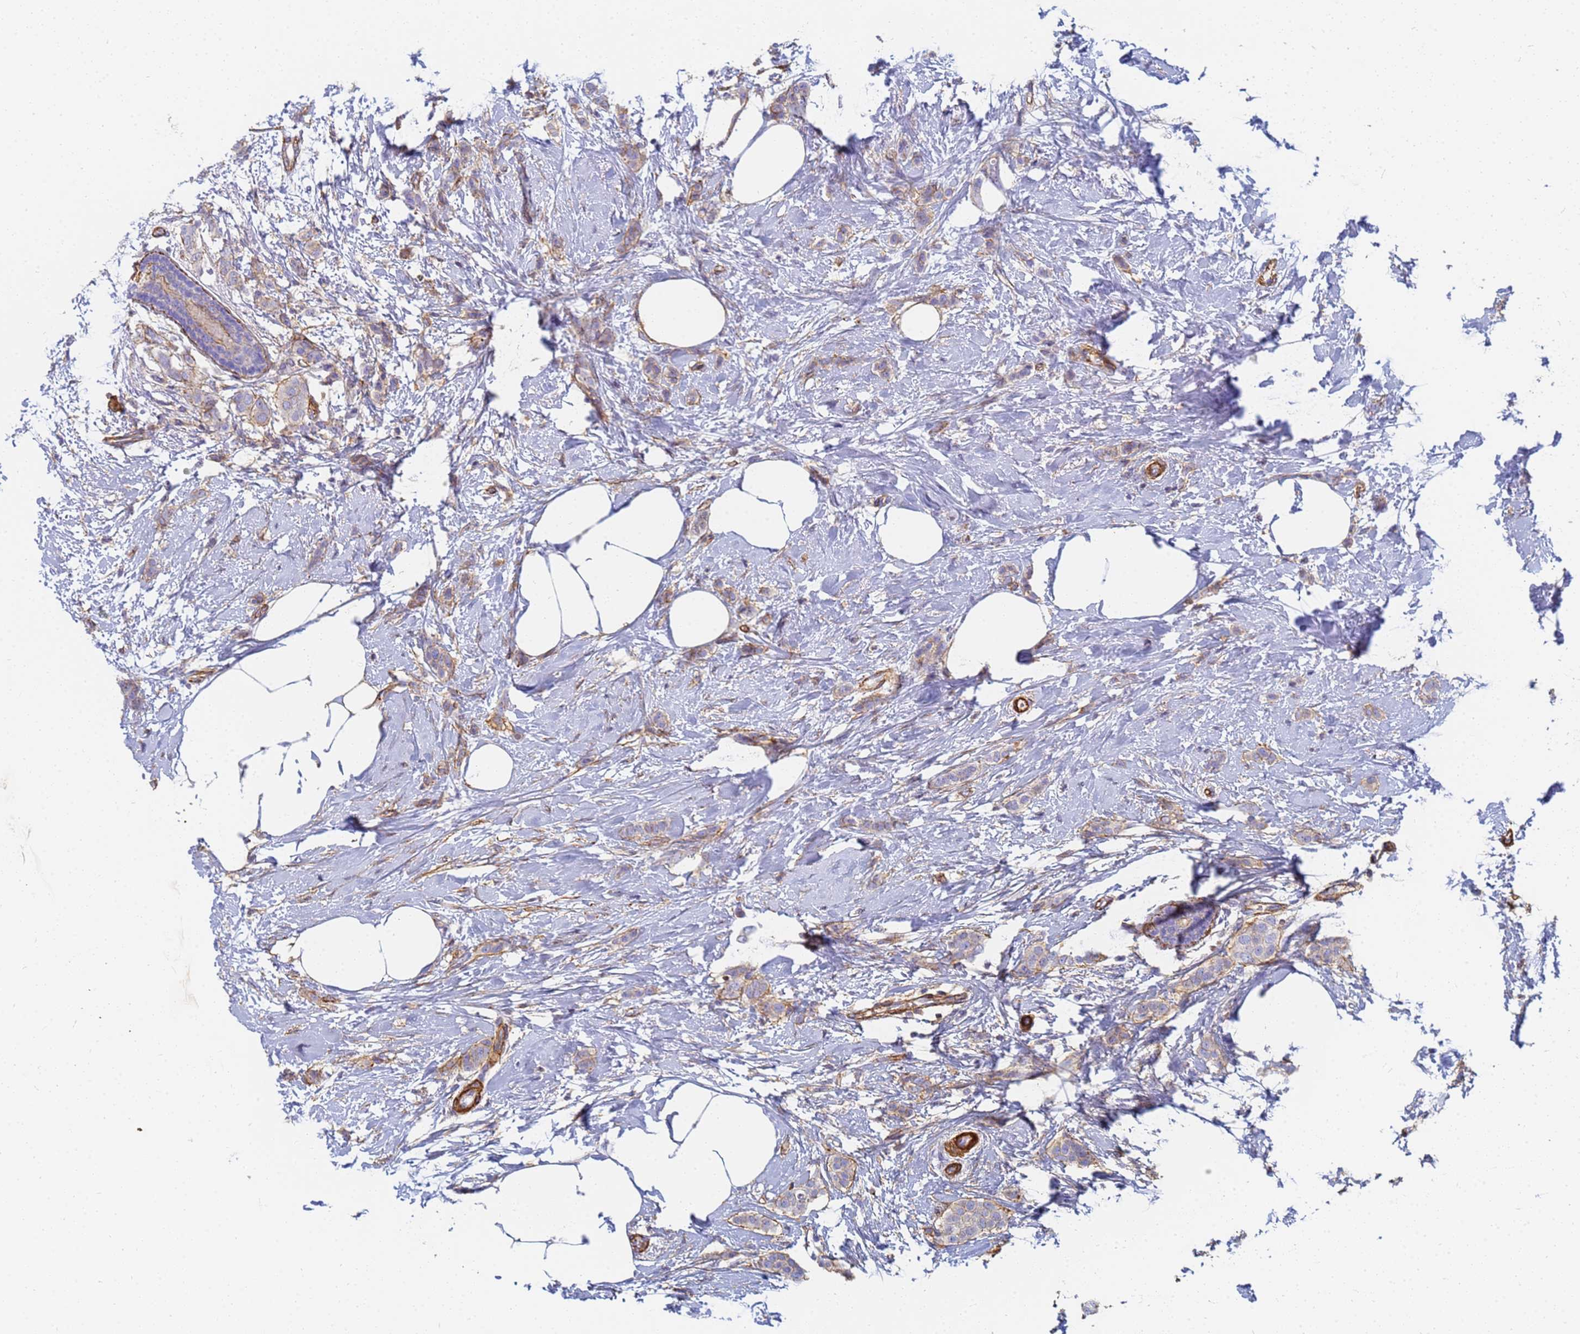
{"staining": {"intensity": "moderate", "quantity": "25%-75%", "location": "cytoplasmic/membranous"}, "tissue": "breast cancer", "cell_type": "Tumor cells", "image_type": "cancer", "snomed": [{"axis": "morphology", "description": "Duct carcinoma"}, {"axis": "topography", "description": "Breast"}], "caption": "Brown immunohistochemical staining in breast cancer (infiltrating ductal carcinoma) reveals moderate cytoplasmic/membranous positivity in about 25%-75% of tumor cells.", "gene": "TPM1", "patient": {"sex": "female", "age": 72}}